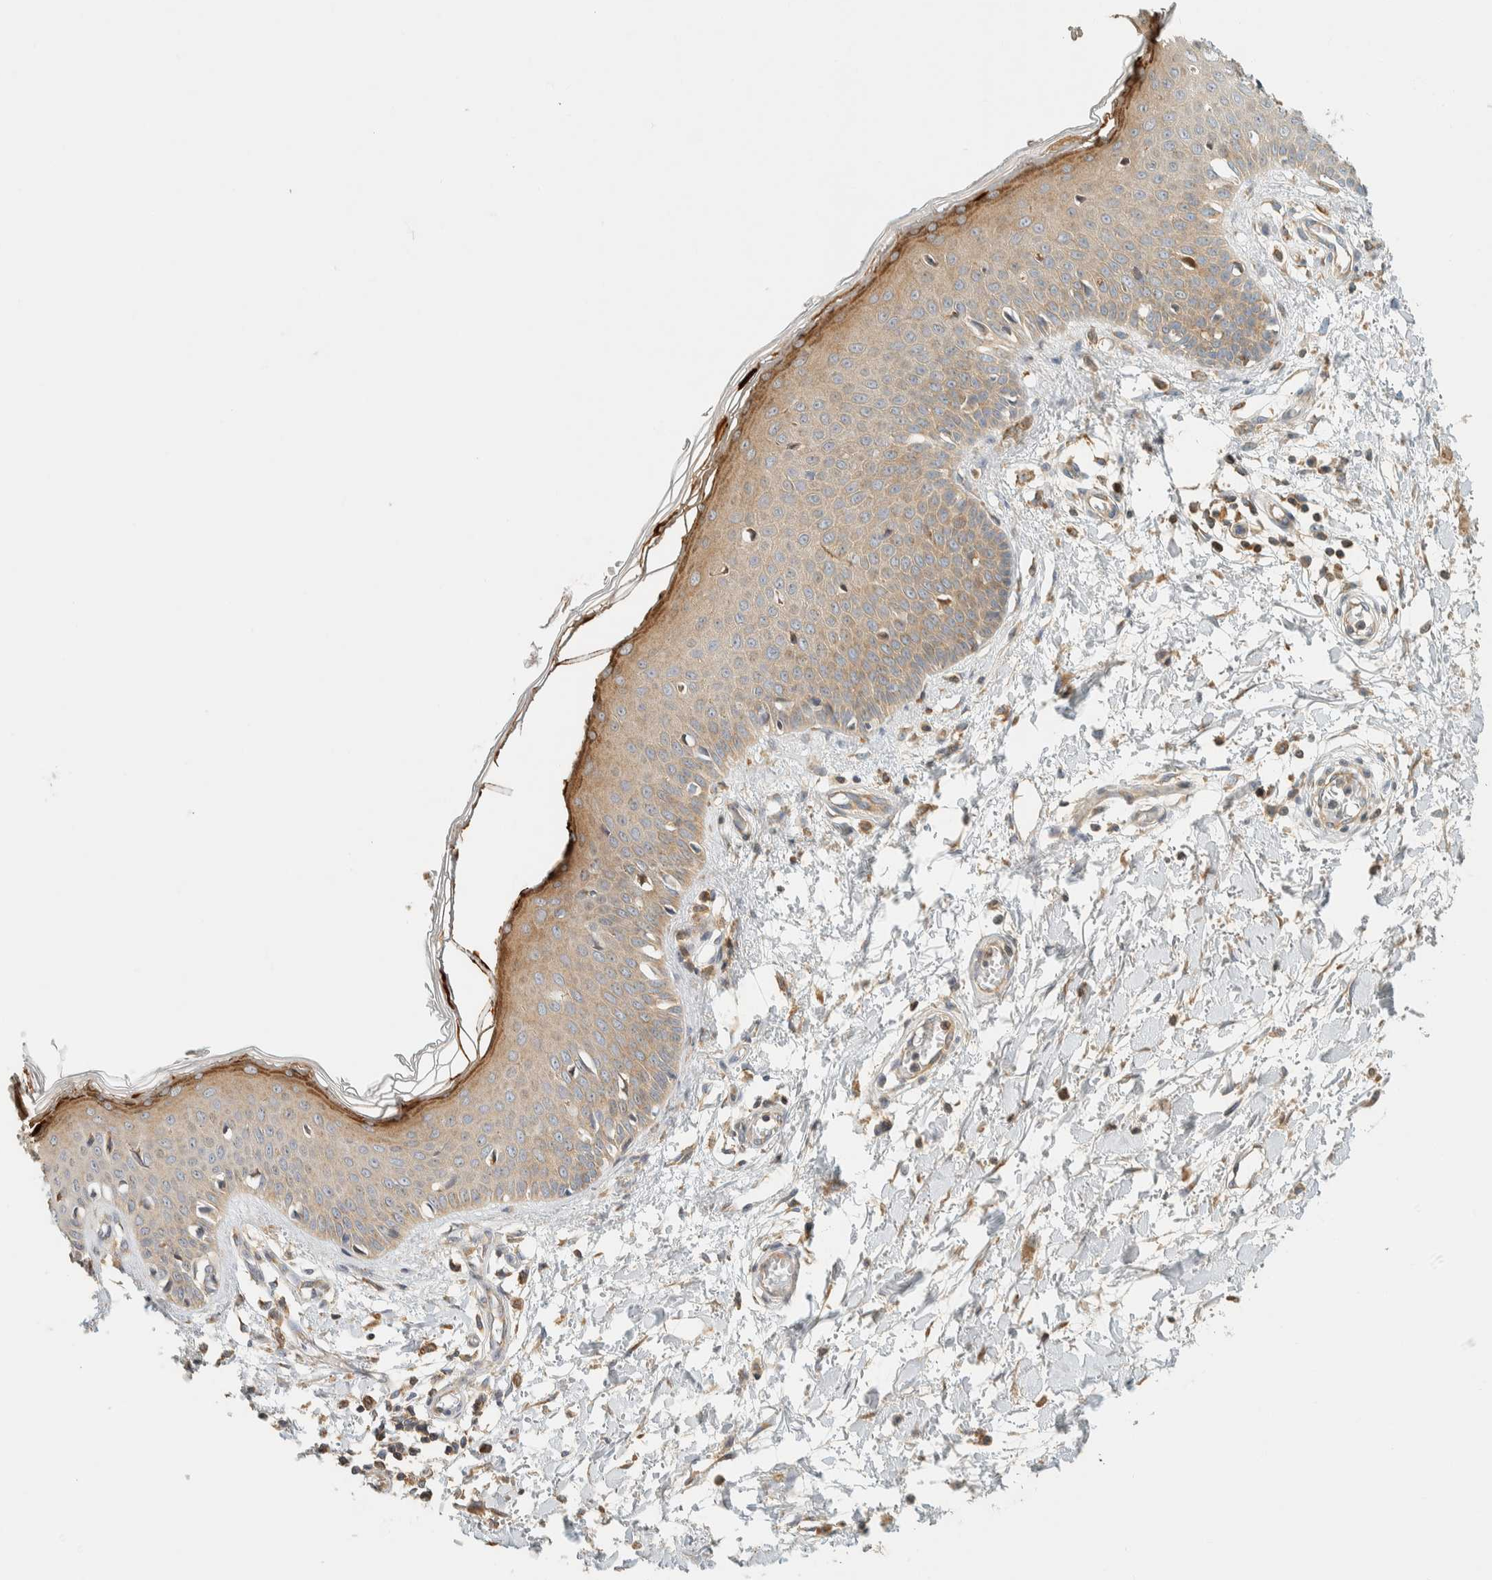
{"staining": {"intensity": "moderate", "quantity": ">75%", "location": "cytoplasmic/membranous"}, "tissue": "skin", "cell_type": "Fibroblasts", "image_type": "normal", "snomed": [{"axis": "morphology", "description": "Normal tissue, NOS"}, {"axis": "morphology", "description": "Inflammation, NOS"}, {"axis": "topography", "description": "Skin"}], "caption": "Immunohistochemistry of unremarkable human skin exhibits medium levels of moderate cytoplasmic/membranous staining in about >75% of fibroblasts. Nuclei are stained in blue.", "gene": "ARFGEF1", "patient": {"sex": "female", "age": 44}}